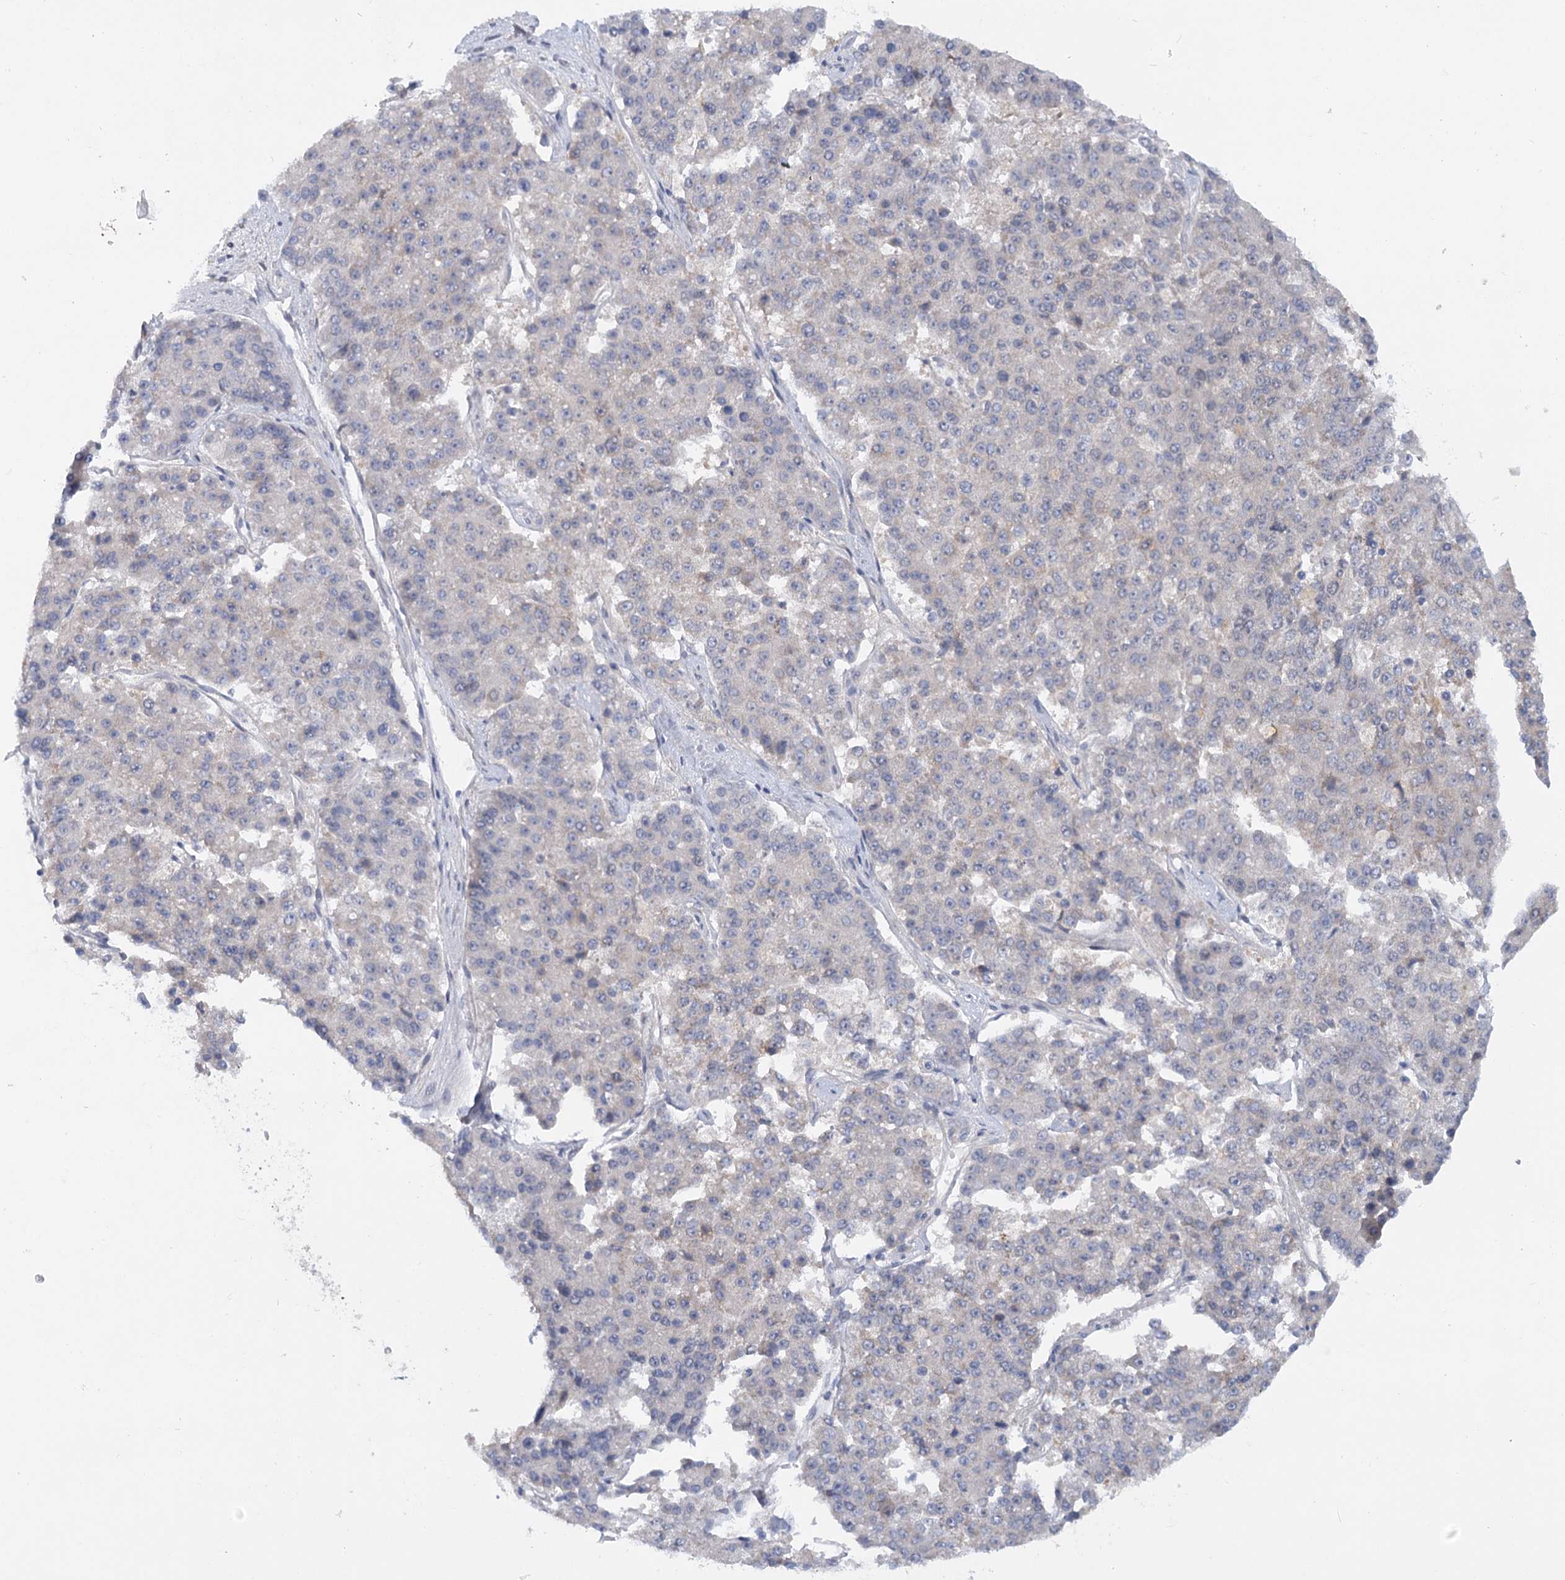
{"staining": {"intensity": "negative", "quantity": "none", "location": "none"}, "tissue": "pancreatic cancer", "cell_type": "Tumor cells", "image_type": "cancer", "snomed": [{"axis": "morphology", "description": "Adenocarcinoma, NOS"}, {"axis": "topography", "description": "Pancreas"}], "caption": "Image shows no significant protein staining in tumor cells of pancreatic adenocarcinoma.", "gene": "EFHC2", "patient": {"sex": "male", "age": 50}}